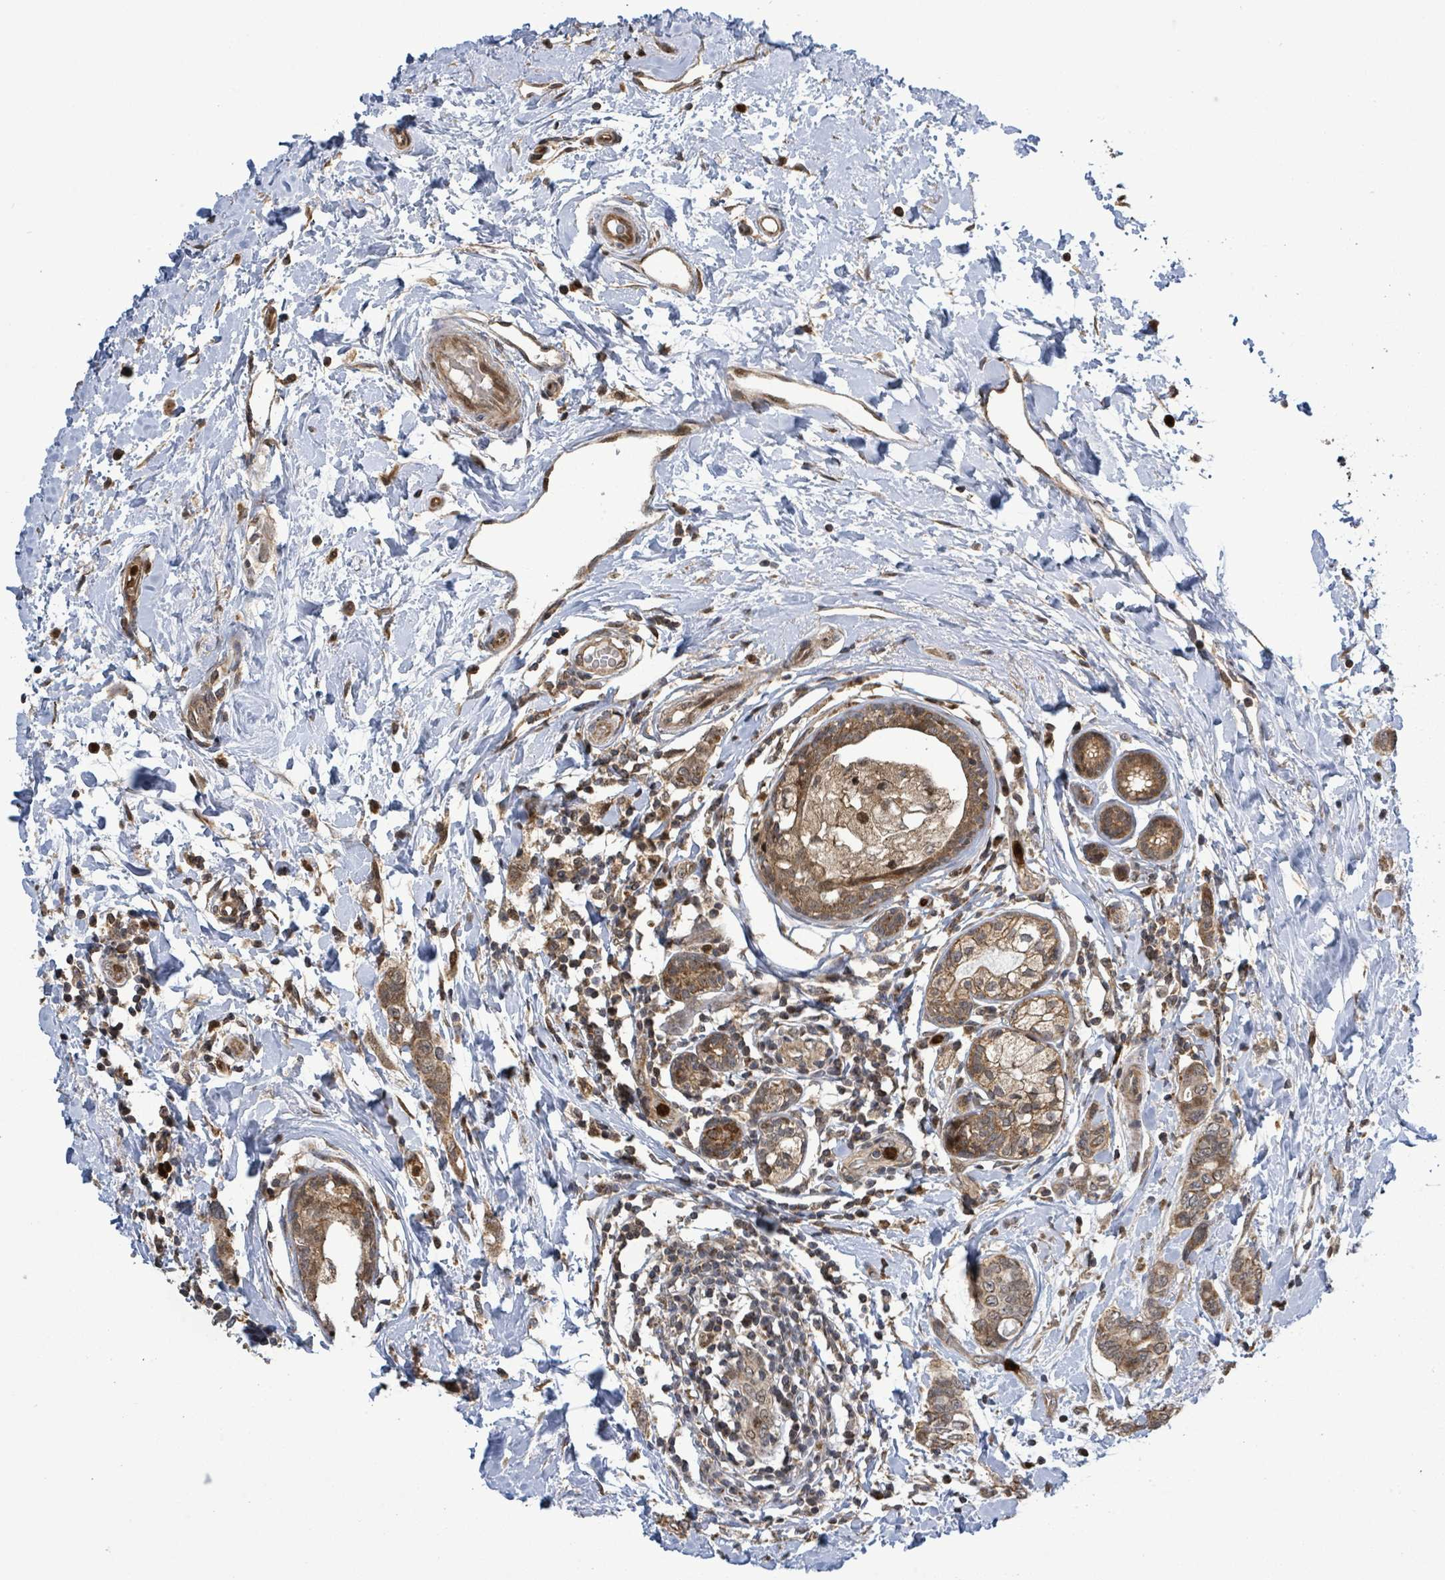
{"staining": {"intensity": "moderate", "quantity": ">75%", "location": "cytoplasmic/membranous"}, "tissue": "breast cancer", "cell_type": "Tumor cells", "image_type": "cancer", "snomed": [{"axis": "morphology", "description": "Lobular carcinoma"}, {"axis": "topography", "description": "Breast"}], "caption": "A high-resolution micrograph shows IHC staining of breast cancer, which reveals moderate cytoplasmic/membranous staining in about >75% of tumor cells.", "gene": "COQ6", "patient": {"sex": "female", "age": 51}}